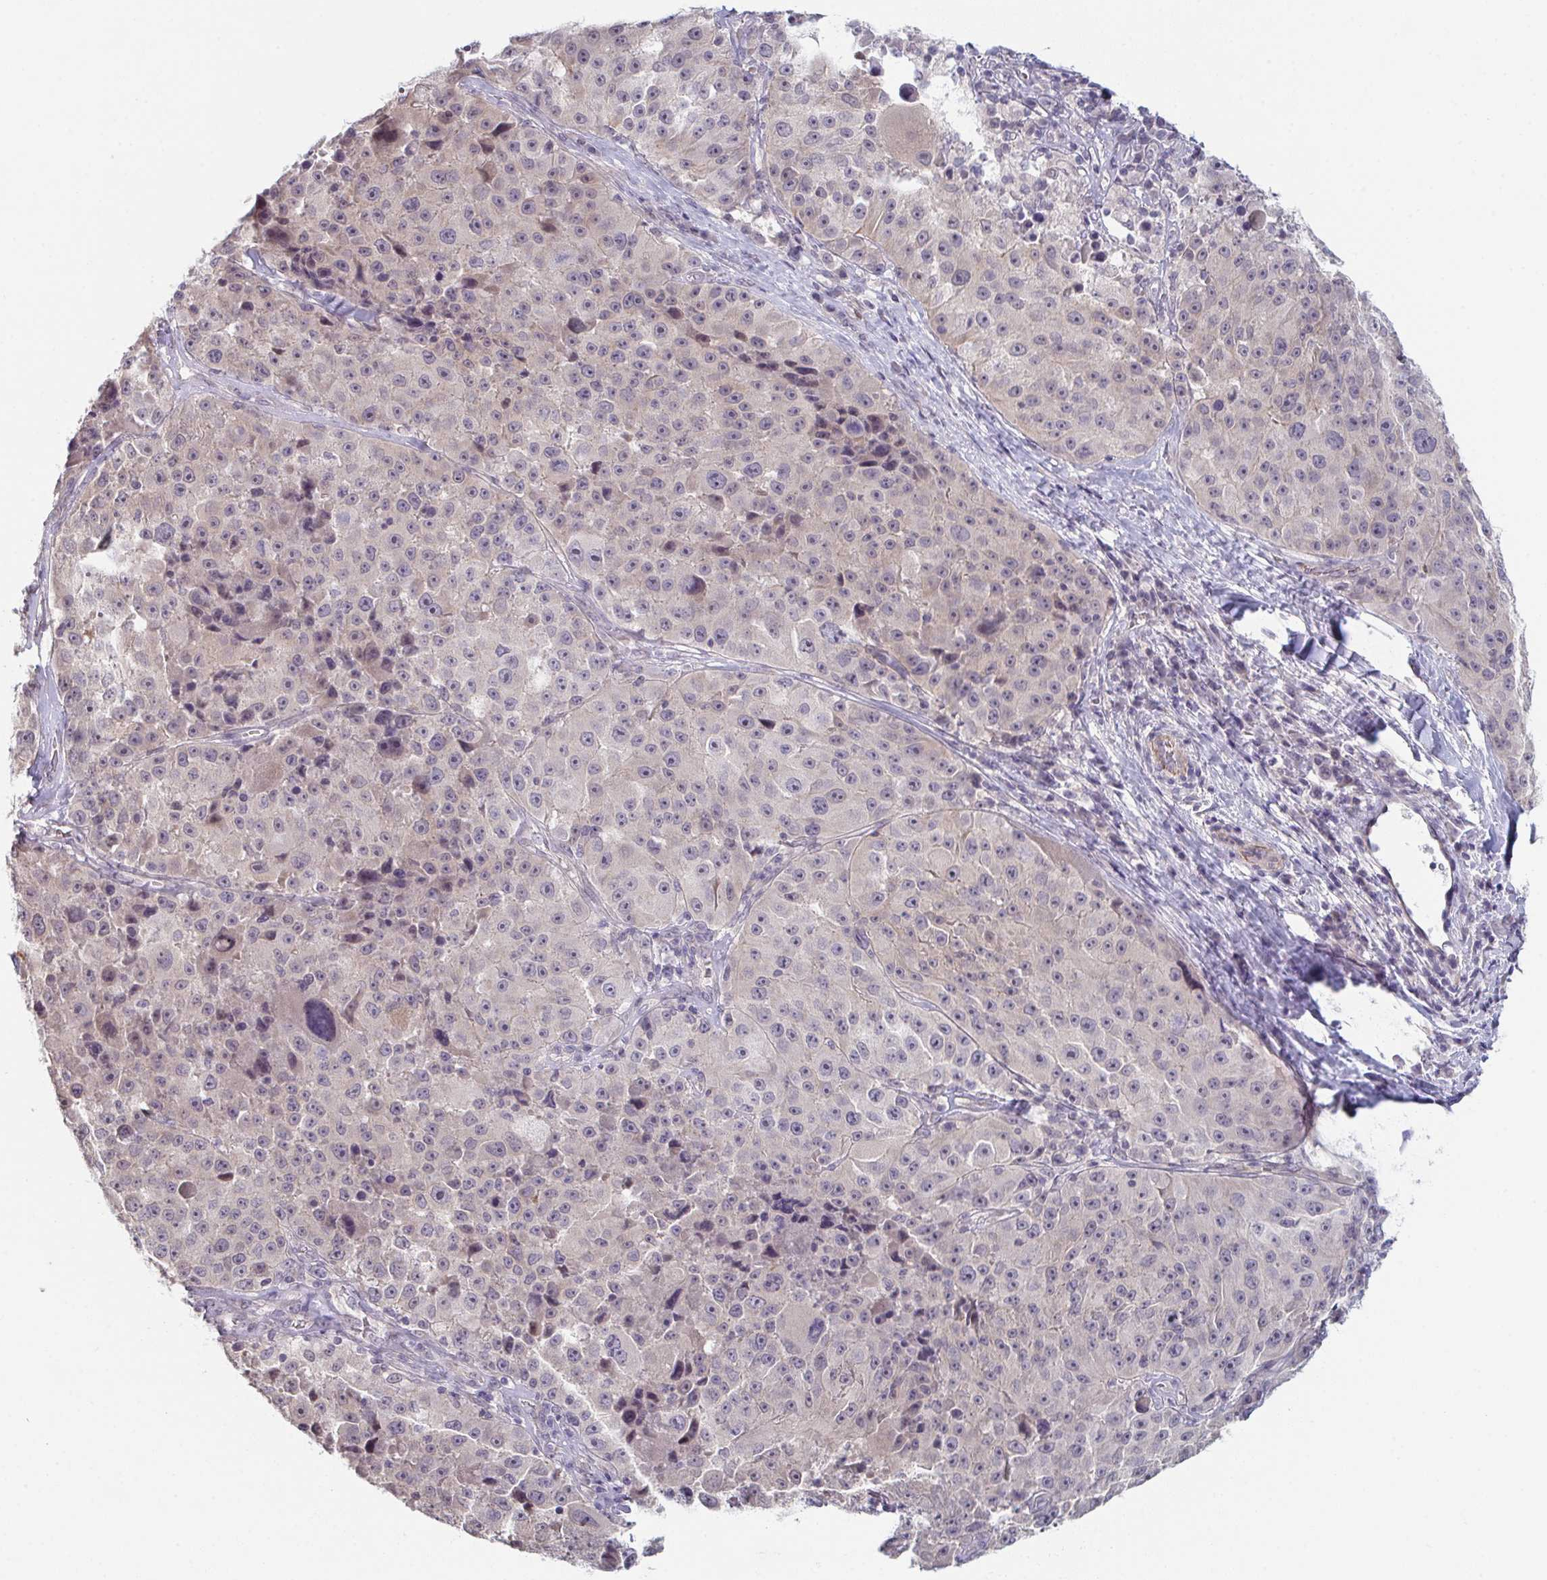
{"staining": {"intensity": "negative", "quantity": "none", "location": "none"}, "tissue": "melanoma", "cell_type": "Tumor cells", "image_type": "cancer", "snomed": [{"axis": "morphology", "description": "Malignant melanoma, Metastatic site"}, {"axis": "topography", "description": "Lymph node"}], "caption": "DAB immunohistochemical staining of human melanoma reveals no significant positivity in tumor cells.", "gene": "ZNF214", "patient": {"sex": "male", "age": 62}}